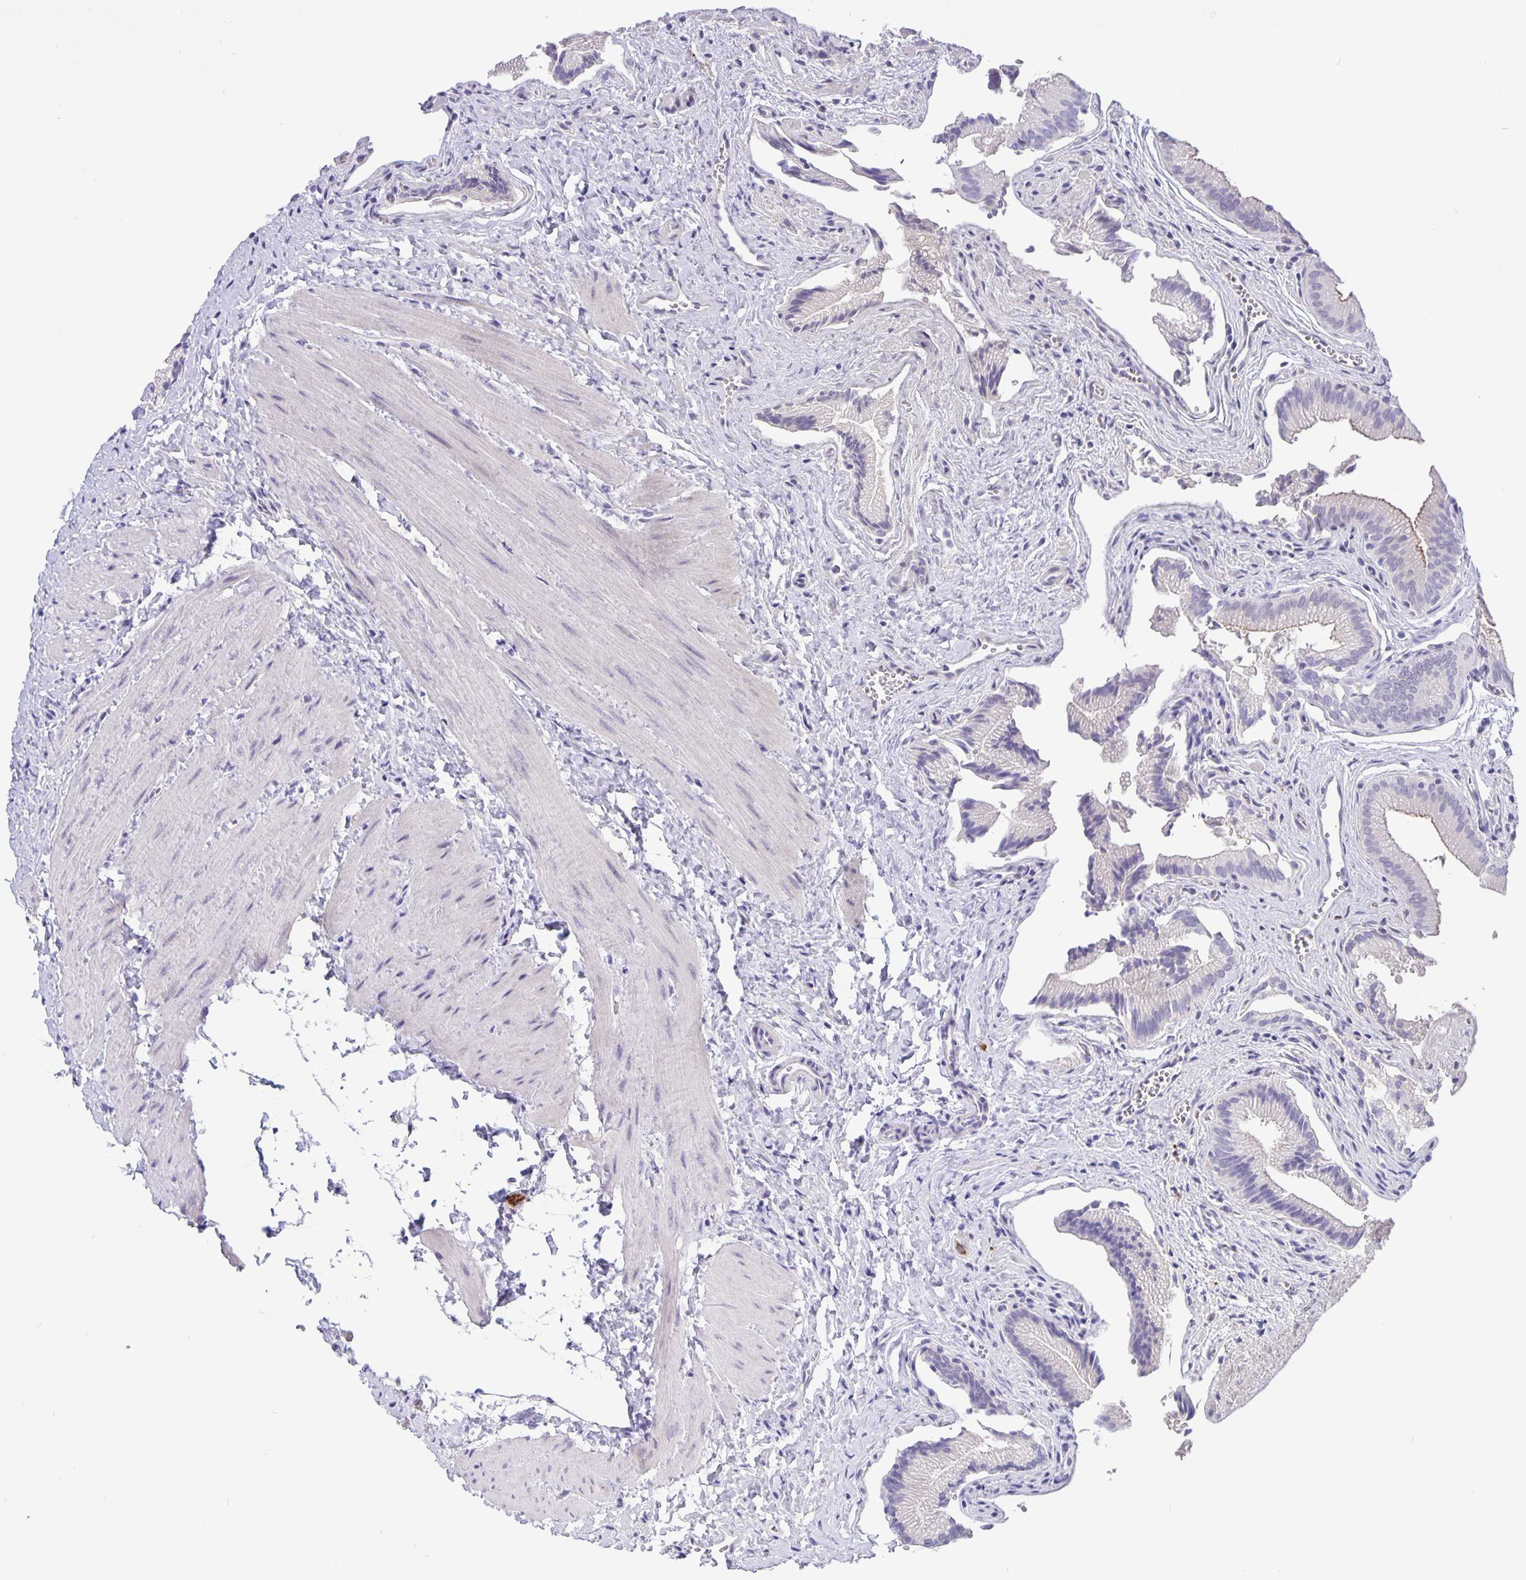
{"staining": {"intensity": "moderate", "quantity": "<25%", "location": "cytoplasmic/membranous"}, "tissue": "gallbladder", "cell_type": "Glandular cells", "image_type": "normal", "snomed": [{"axis": "morphology", "description": "Normal tissue, NOS"}, {"axis": "topography", "description": "Gallbladder"}], "caption": "IHC image of normal gallbladder: gallbladder stained using IHC demonstrates low levels of moderate protein expression localized specifically in the cytoplasmic/membranous of glandular cells, appearing as a cytoplasmic/membranous brown color.", "gene": "ERMN", "patient": {"sex": "male", "age": 17}}